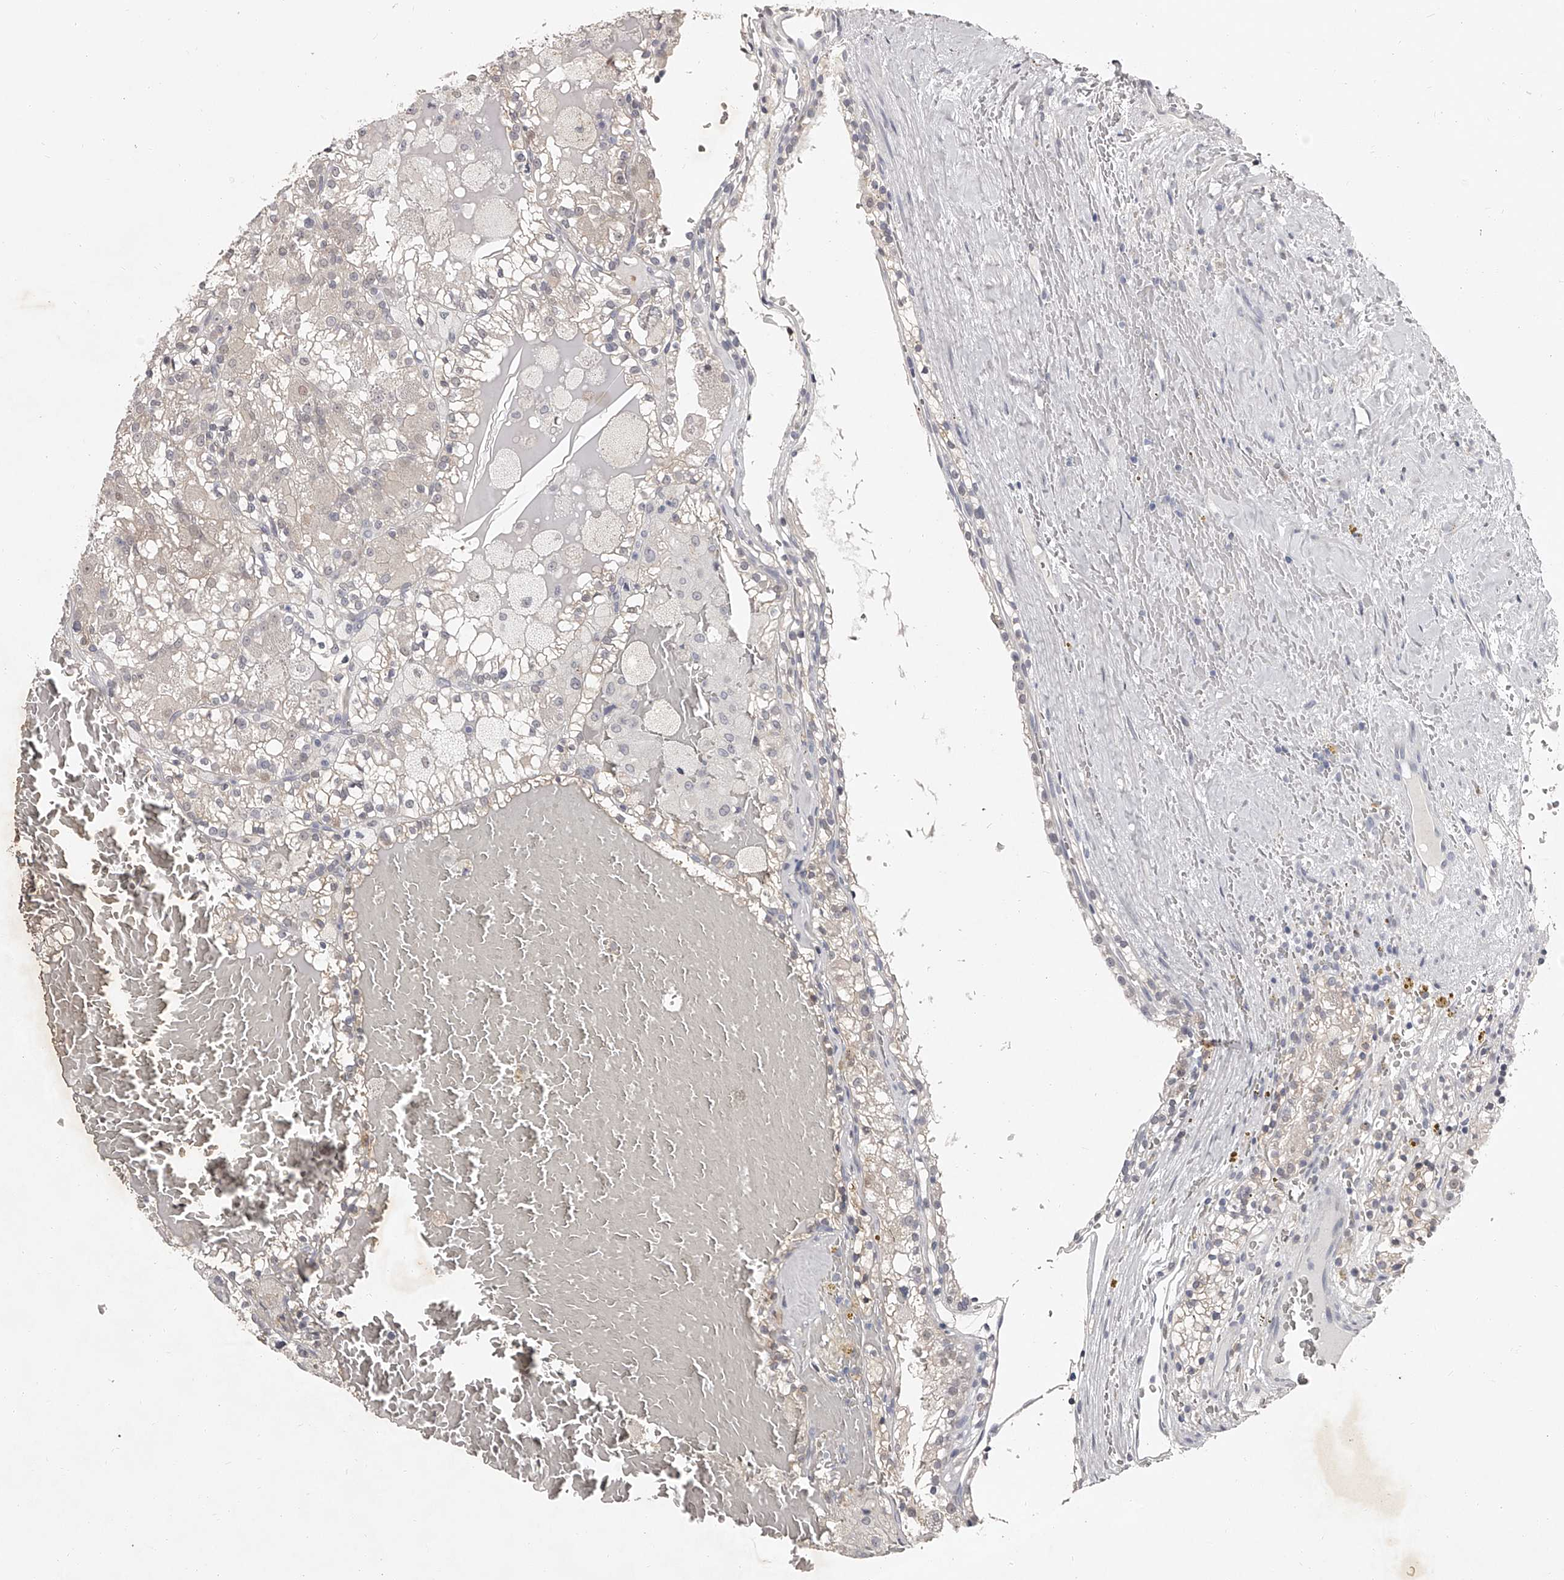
{"staining": {"intensity": "negative", "quantity": "none", "location": "none"}, "tissue": "renal cancer", "cell_type": "Tumor cells", "image_type": "cancer", "snomed": [{"axis": "morphology", "description": "Adenocarcinoma, NOS"}, {"axis": "topography", "description": "Kidney"}], "caption": "Renal adenocarcinoma stained for a protein using immunohistochemistry (IHC) shows no expression tumor cells.", "gene": "NT5DC1", "patient": {"sex": "female", "age": 56}}